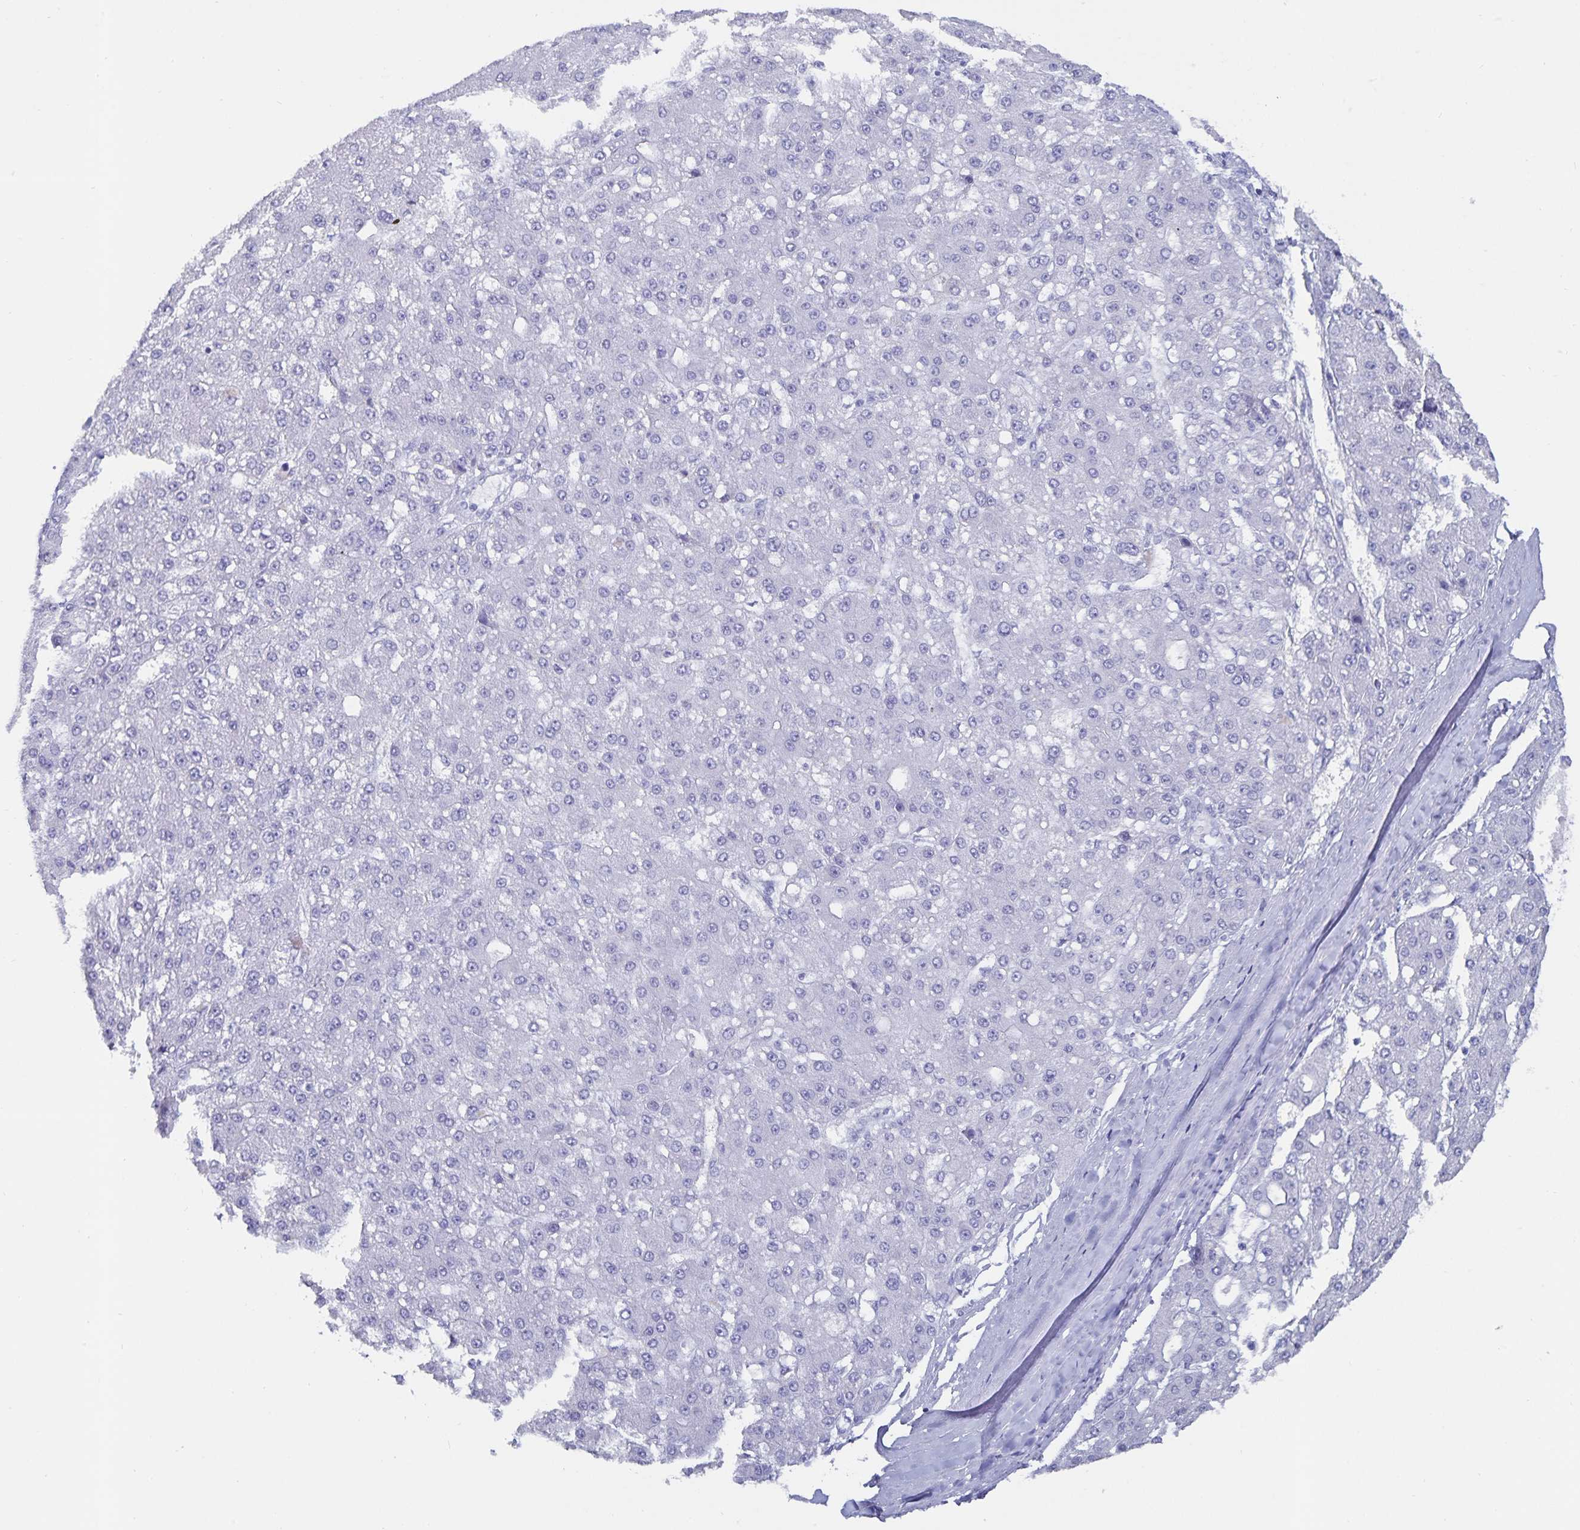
{"staining": {"intensity": "negative", "quantity": "none", "location": "none"}, "tissue": "liver cancer", "cell_type": "Tumor cells", "image_type": "cancer", "snomed": [{"axis": "morphology", "description": "Carcinoma, Hepatocellular, NOS"}, {"axis": "topography", "description": "Liver"}], "caption": "IHC micrograph of neoplastic tissue: liver cancer (hepatocellular carcinoma) stained with DAB (3,3'-diaminobenzidine) exhibits no significant protein positivity in tumor cells.", "gene": "C19orf73", "patient": {"sex": "male", "age": 67}}